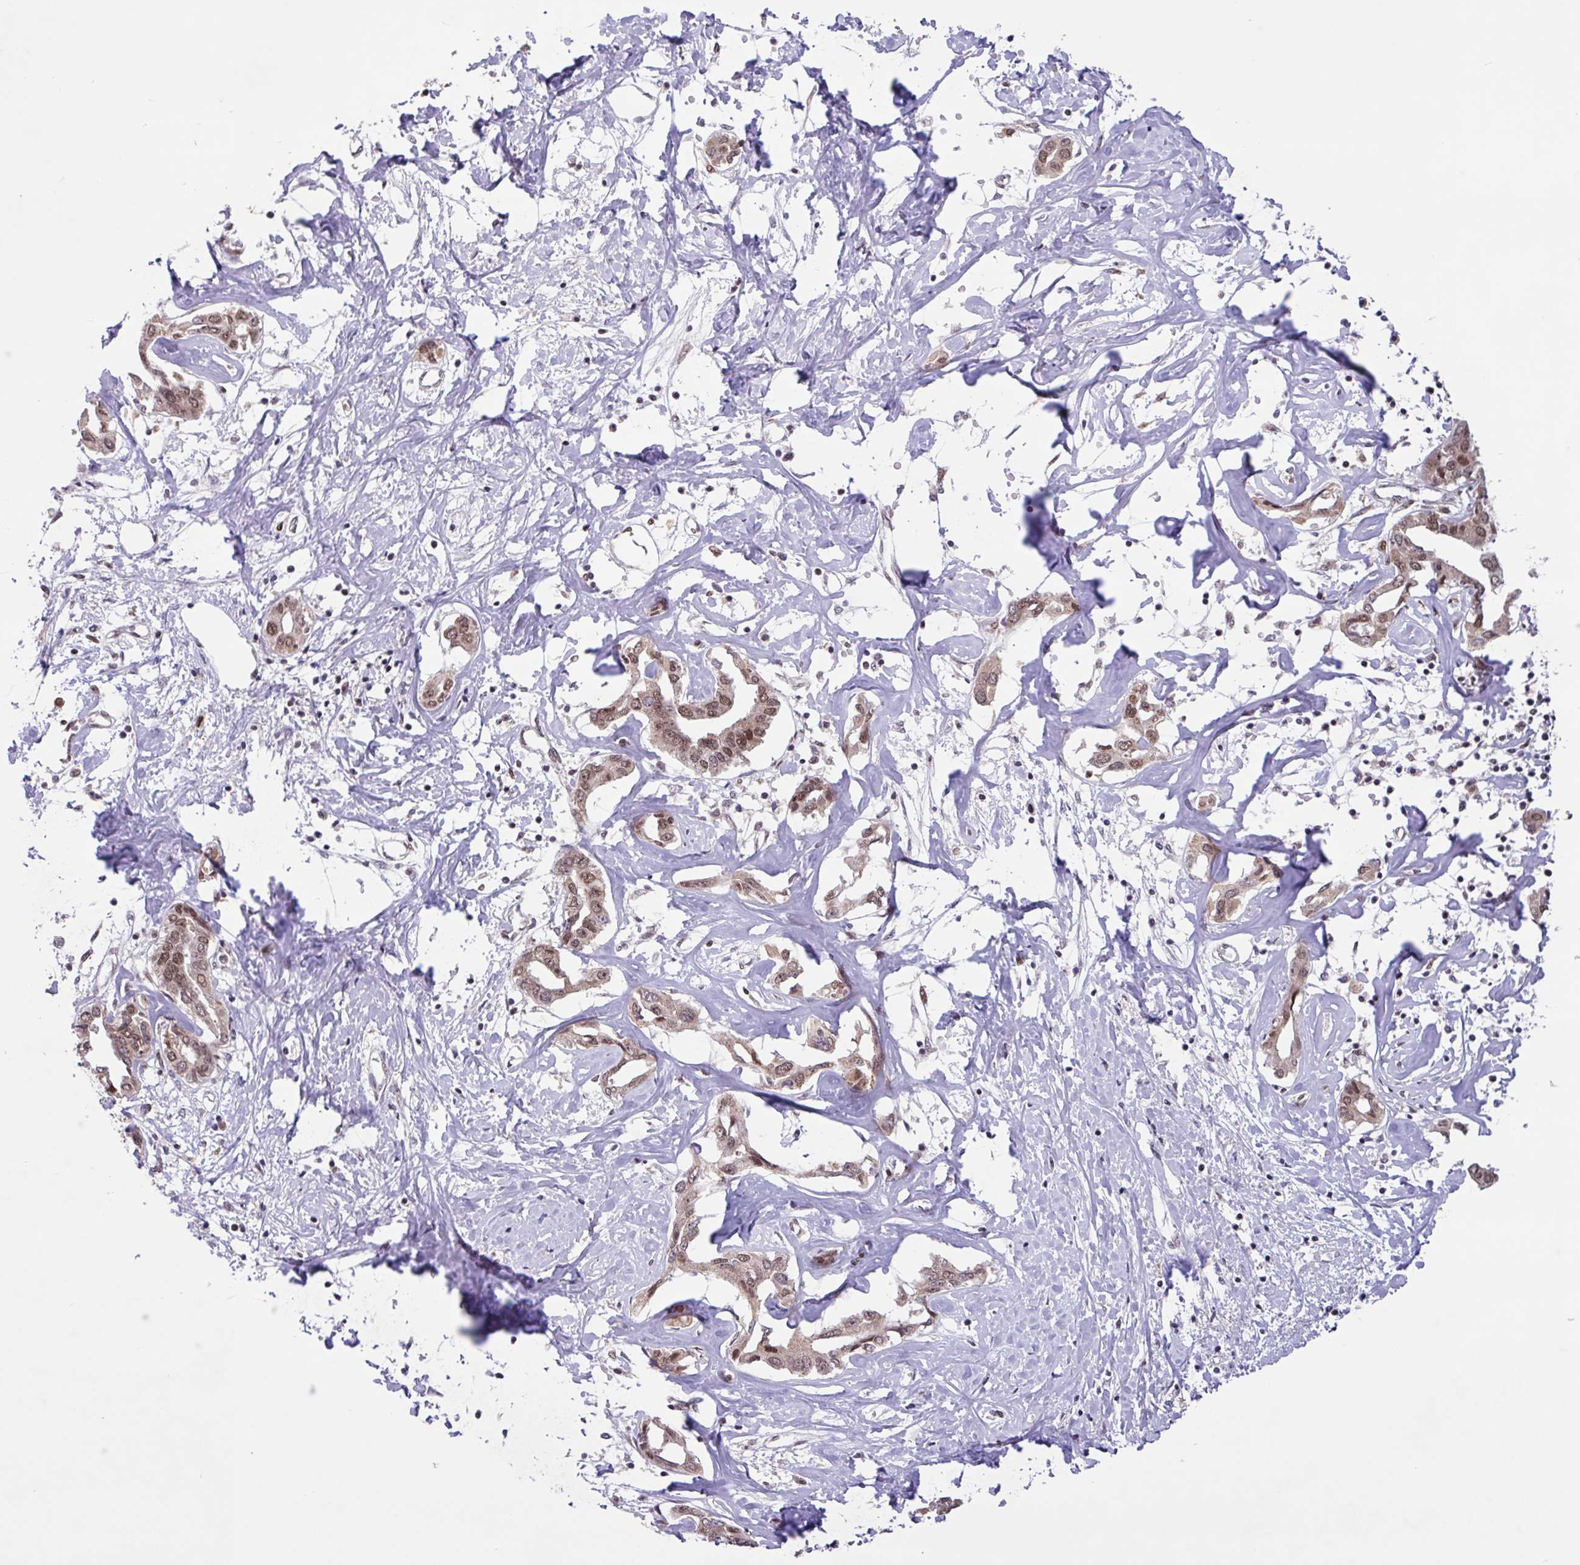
{"staining": {"intensity": "moderate", "quantity": ">75%", "location": "nuclear"}, "tissue": "liver cancer", "cell_type": "Tumor cells", "image_type": "cancer", "snomed": [{"axis": "morphology", "description": "Cholangiocarcinoma"}, {"axis": "topography", "description": "Liver"}], "caption": "A micrograph of human liver cancer stained for a protein displays moderate nuclear brown staining in tumor cells. (DAB (3,3'-diaminobenzidine) IHC with brightfield microscopy, high magnification).", "gene": "BRD3", "patient": {"sex": "male", "age": 59}}